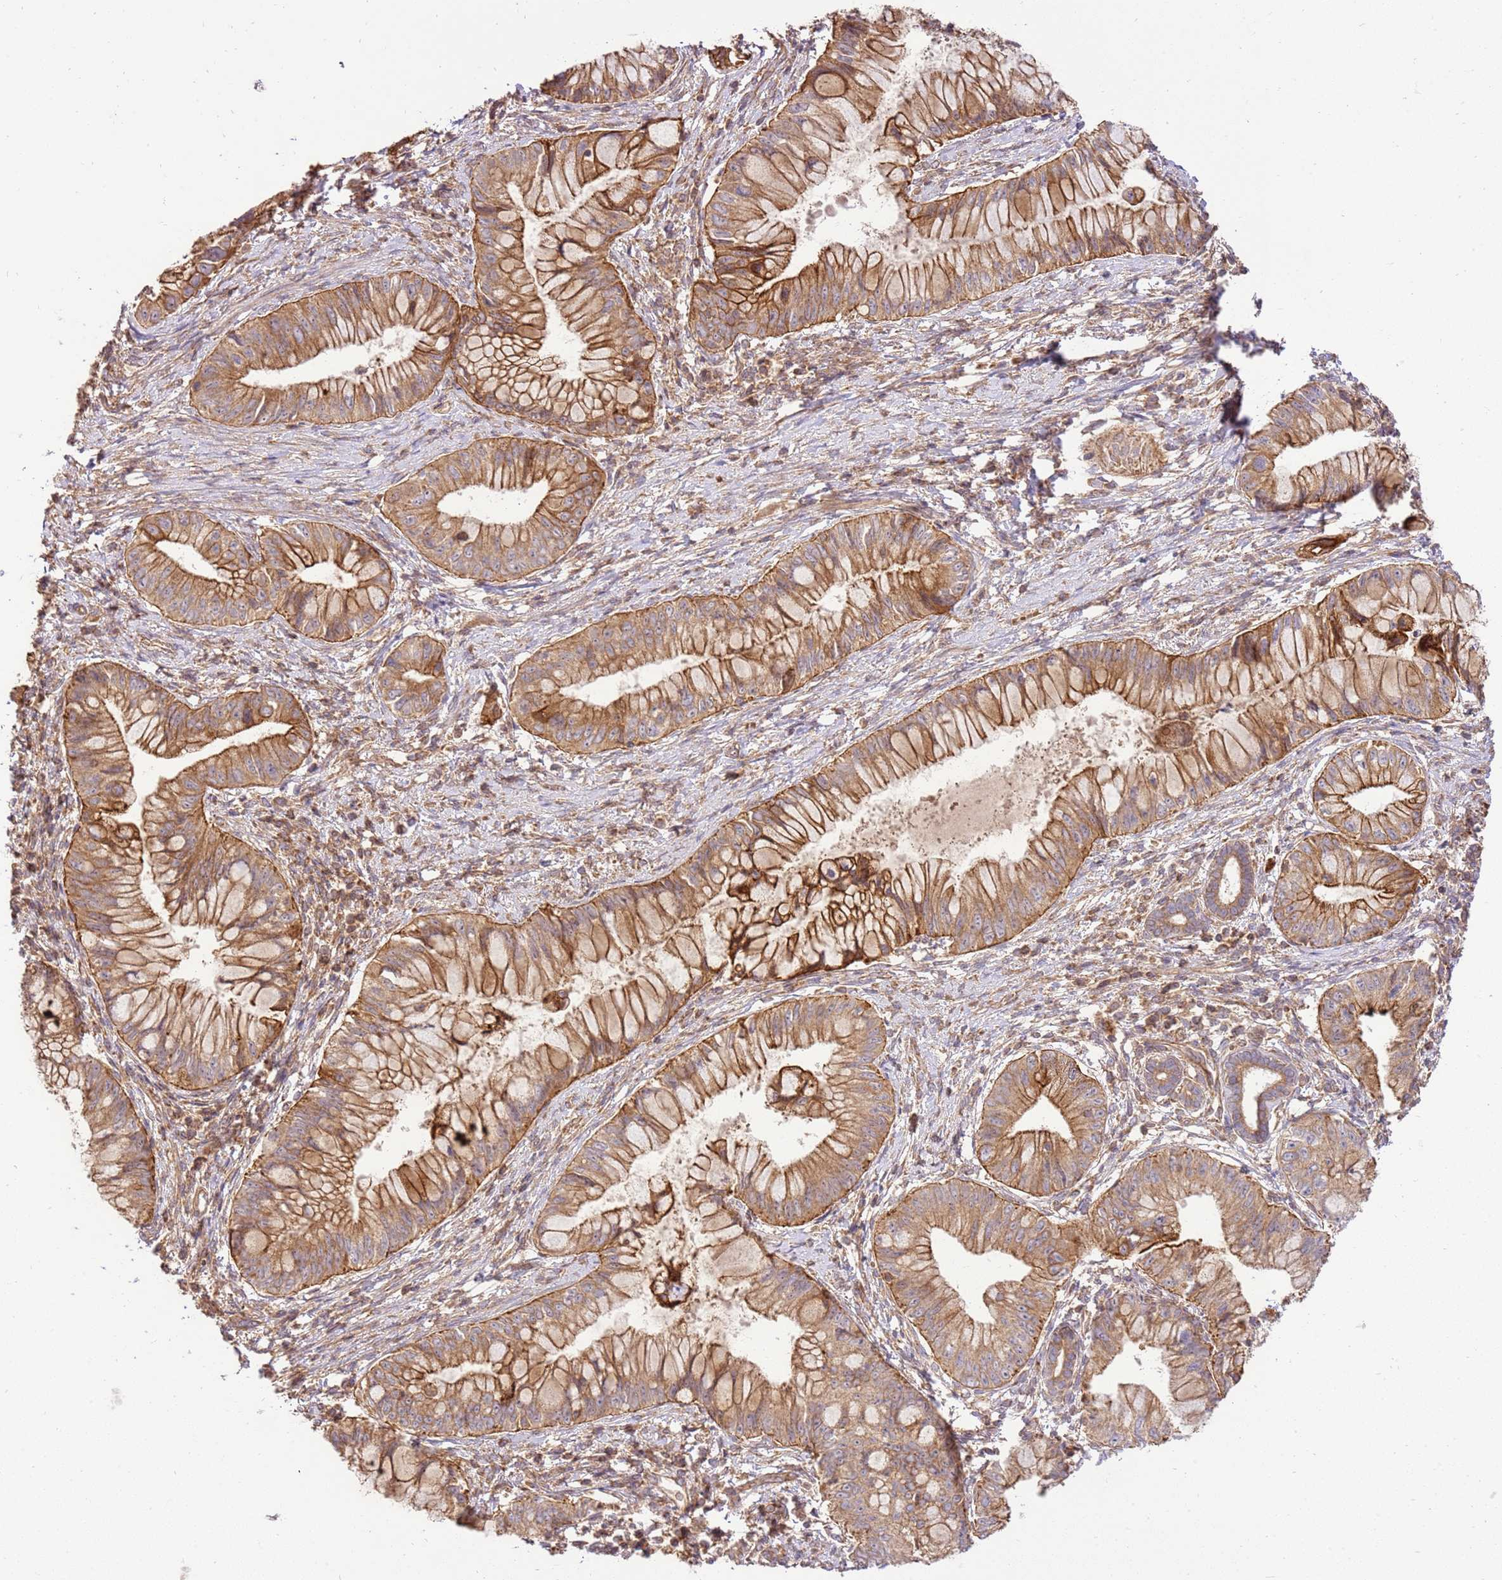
{"staining": {"intensity": "strong", "quantity": ">75%", "location": "cytoplasmic/membranous"}, "tissue": "pancreatic cancer", "cell_type": "Tumor cells", "image_type": "cancer", "snomed": [{"axis": "morphology", "description": "Adenocarcinoma, NOS"}, {"axis": "topography", "description": "Pancreas"}], "caption": "Human adenocarcinoma (pancreatic) stained with a protein marker displays strong staining in tumor cells.", "gene": "SPATA2L", "patient": {"sex": "male", "age": 48}}